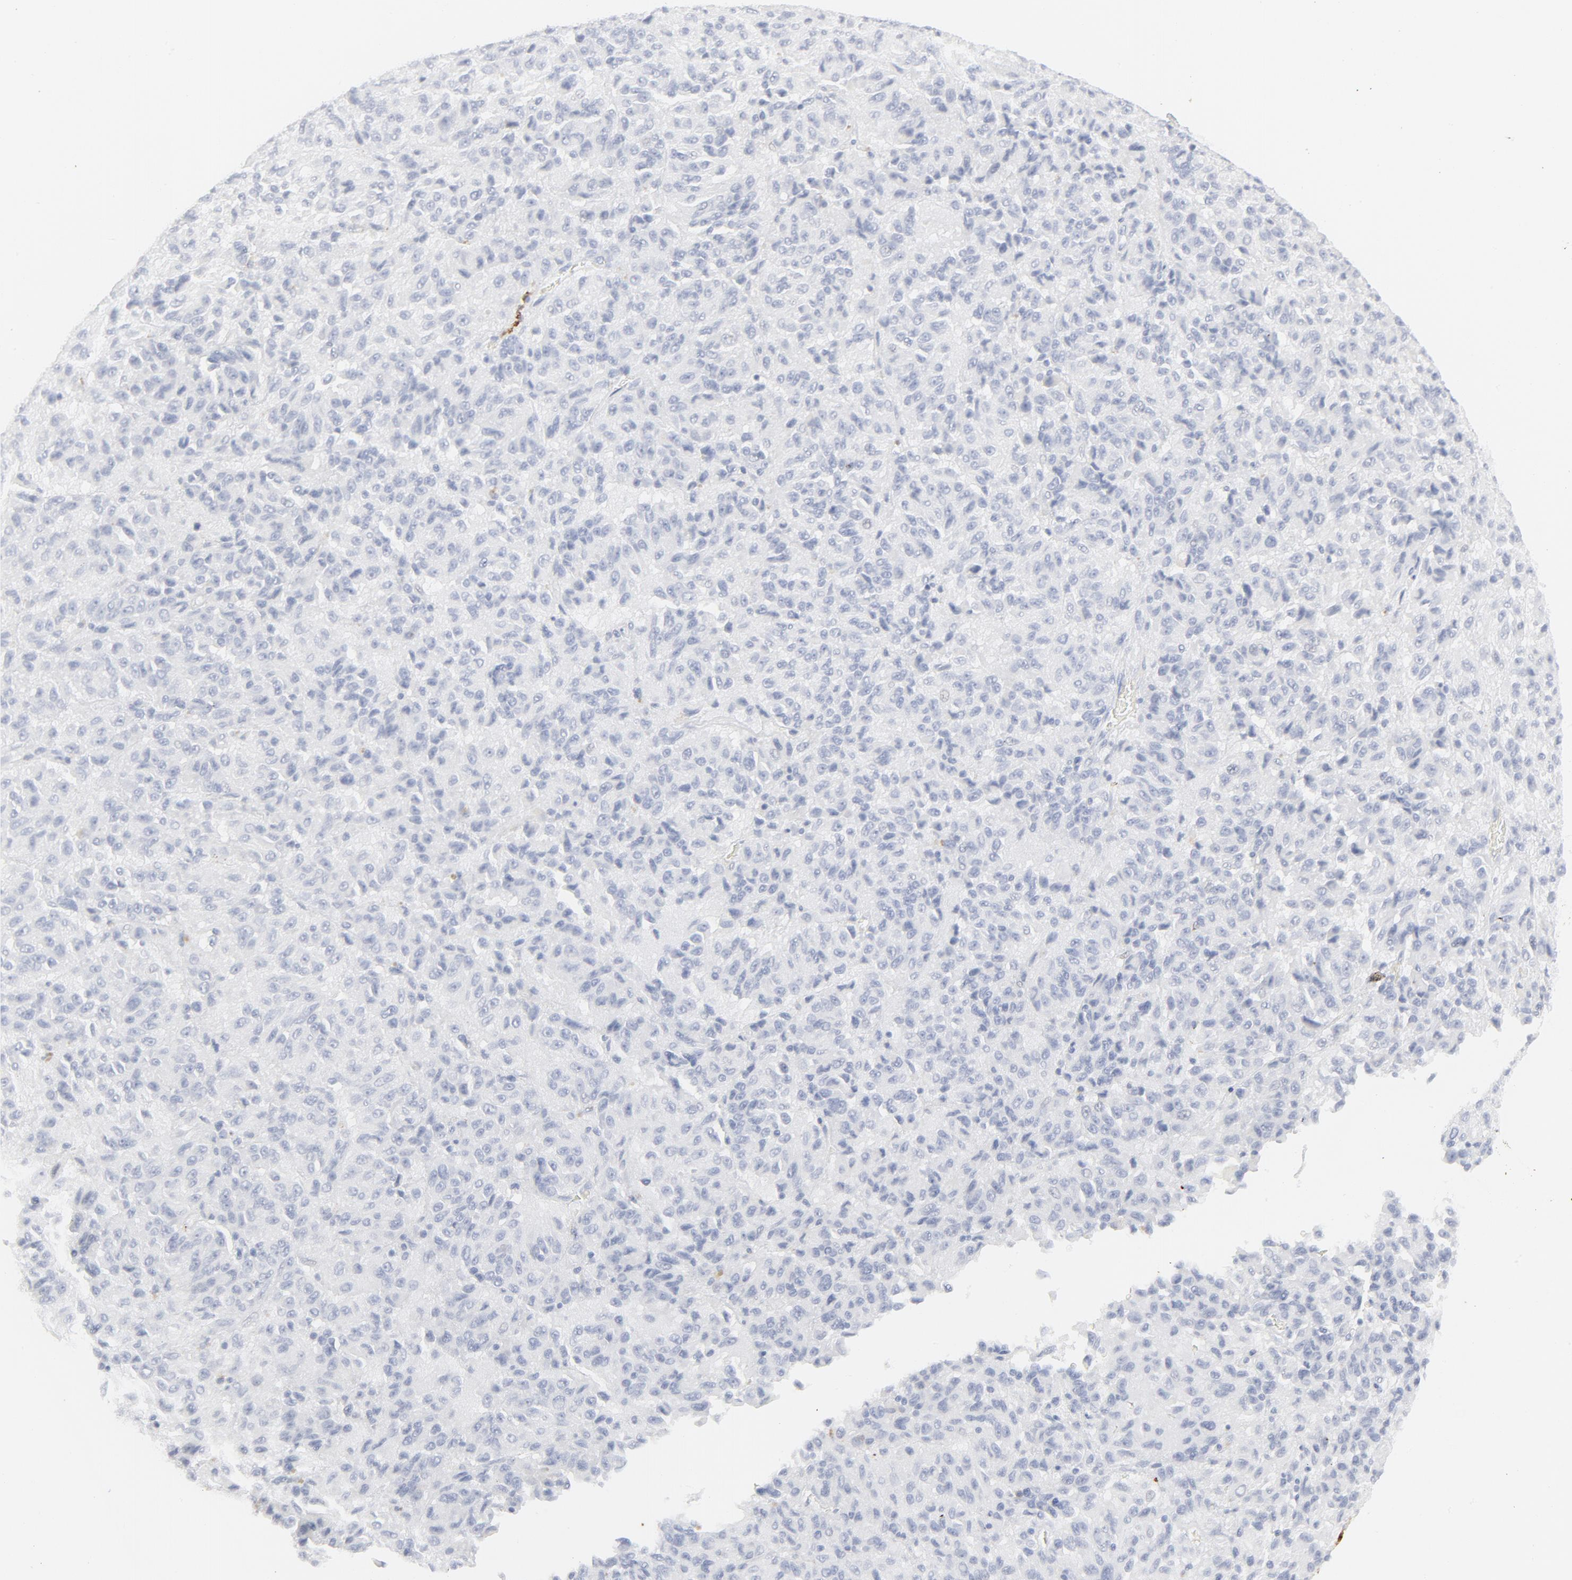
{"staining": {"intensity": "negative", "quantity": "none", "location": "none"}, "tissue": "melanoma", "cell_type": "Tumor cells", "image_type": "cancer", "snomed": [{"axis": "morphology", "description": "Malignant melanoma, Metastatic site"}, {"axis": "topography", "description": "Lung"}], "caption": "Human melanoma stained for a protein using immunohistochemistry (IHC) exhibits no positivity in tumor cells.", "gene": "CCR7", "patient": {"sex": "male", "age": 64}}